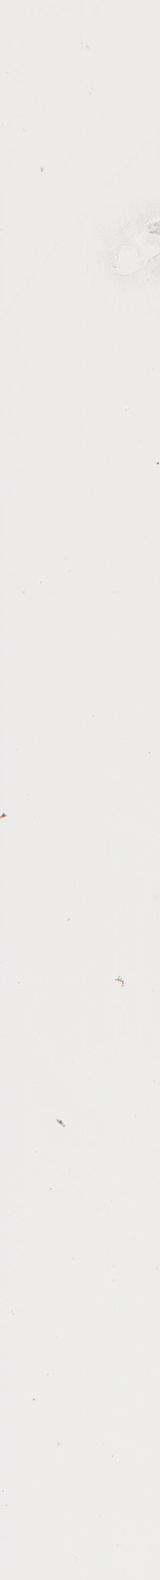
{"staining": {"intensity": "weak", "quantity": ">75%", "location": "nuclear"}, "tissue": "skin", "cell_type": "Epidermal cells", "image_type": "normal", "snomed": [{"axis": "morphology", "description": "Normal tissue, NOS"}, {"axis": "topography", "description": "Anal"}], "caption": "Brown immunohistochemical staining in normal skin demonstrates weak nuclear expression in approximately >75% of epidermal cells.", "gene": "ZFP92", "patient": {"sex": "male", "age": 74}}